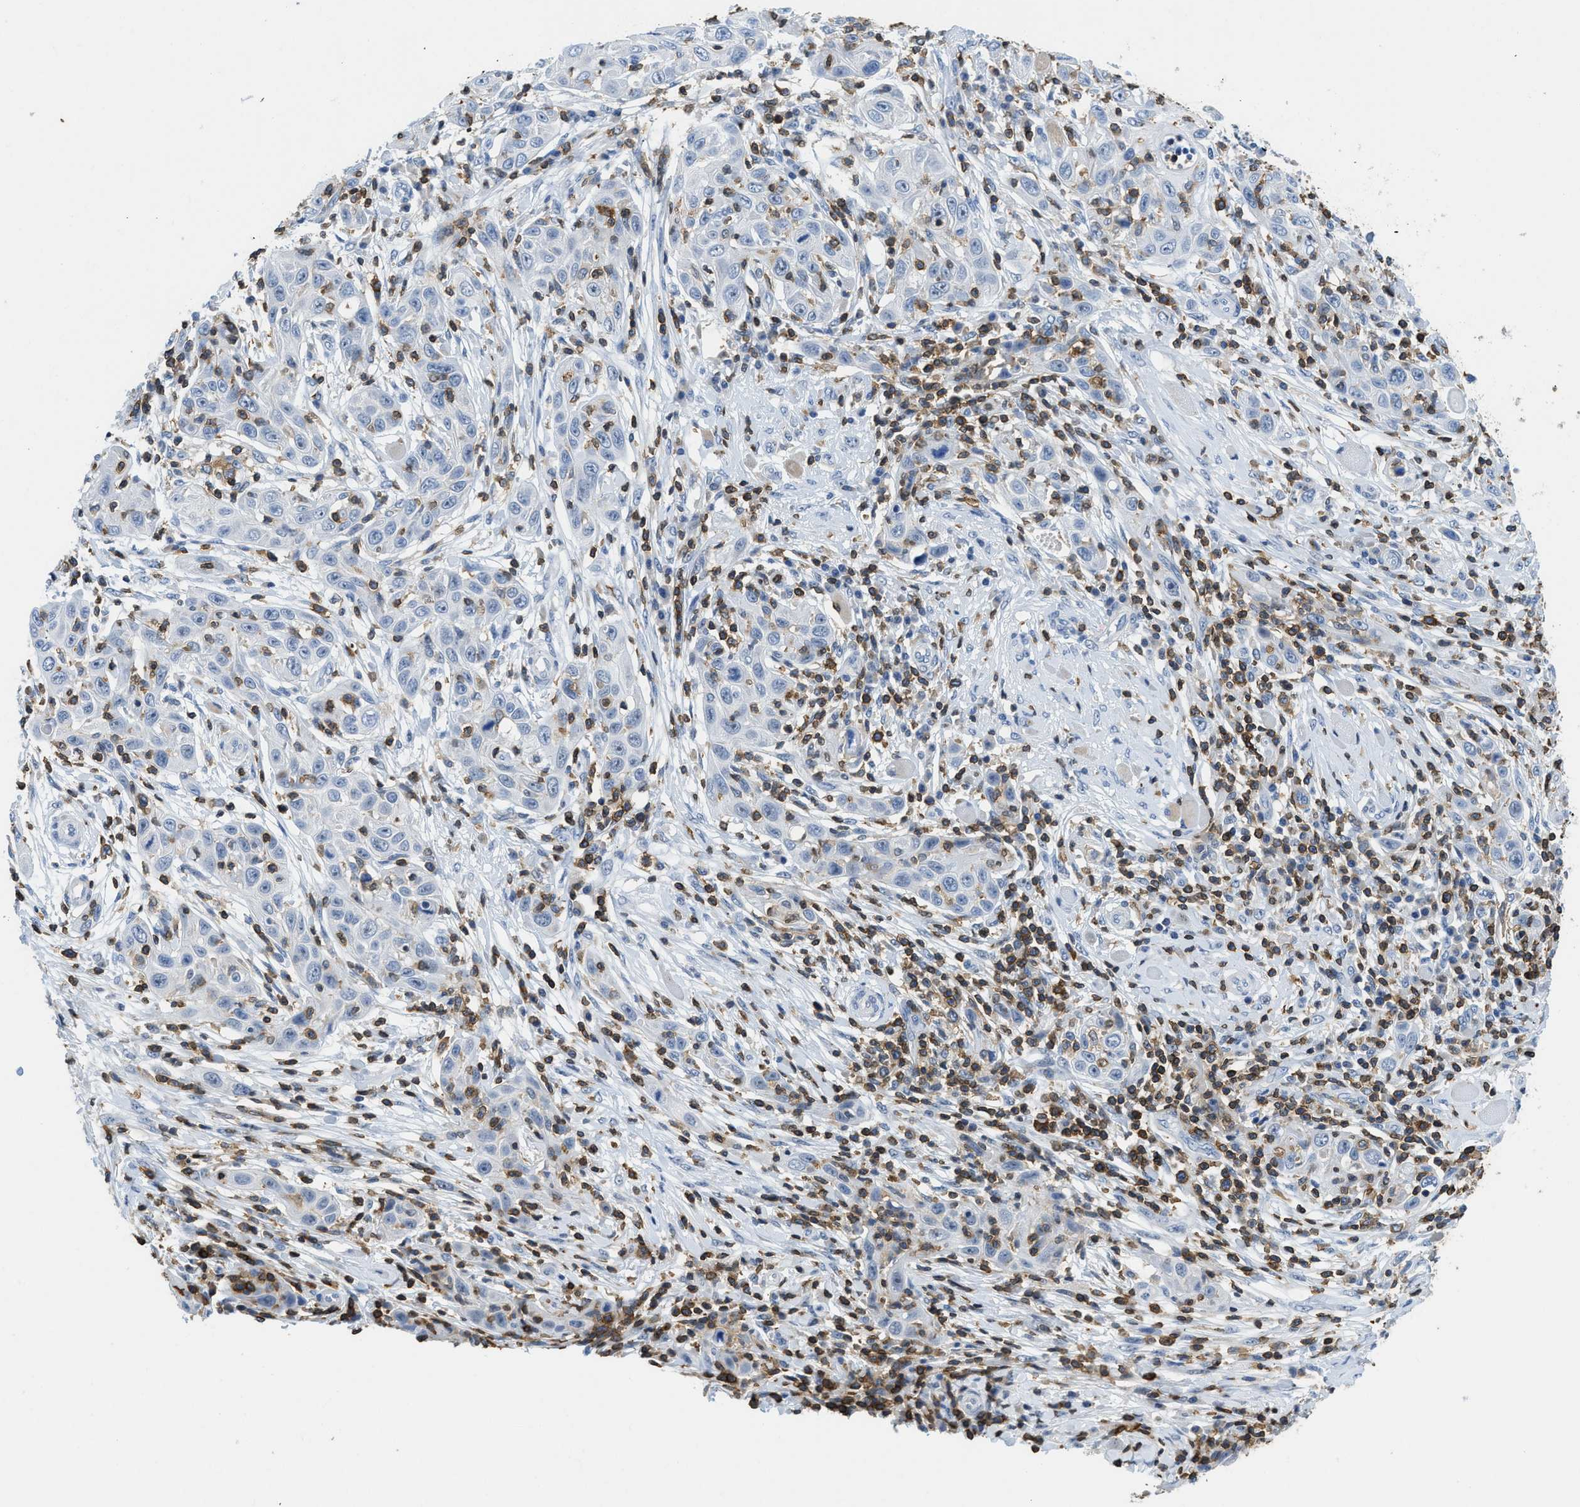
{"staining": {"intensity": "negative", "quantity": "none", "location": "none"}, "tissue": "skin cancer", "cell_type": "Tumor cells", "image_type": "cancer", "snomed": [{"axis": "morphology", "description": "Squamous cell carcinoma, NOS"}, {"axis": "topography", "description": "Skin"}], "caption": "This is a micrograph of IHC staining of skin cancer (squamous cell carcinoma), which shows no staining in tumor cells. The staining was performed using DAB to visualize the protein expression in brown, while the nuclei were stained in blue with hematoxylin (Magnification: 20x).", "gene": "FAM151A", "patient": {"sex": "female", "age": 88}}